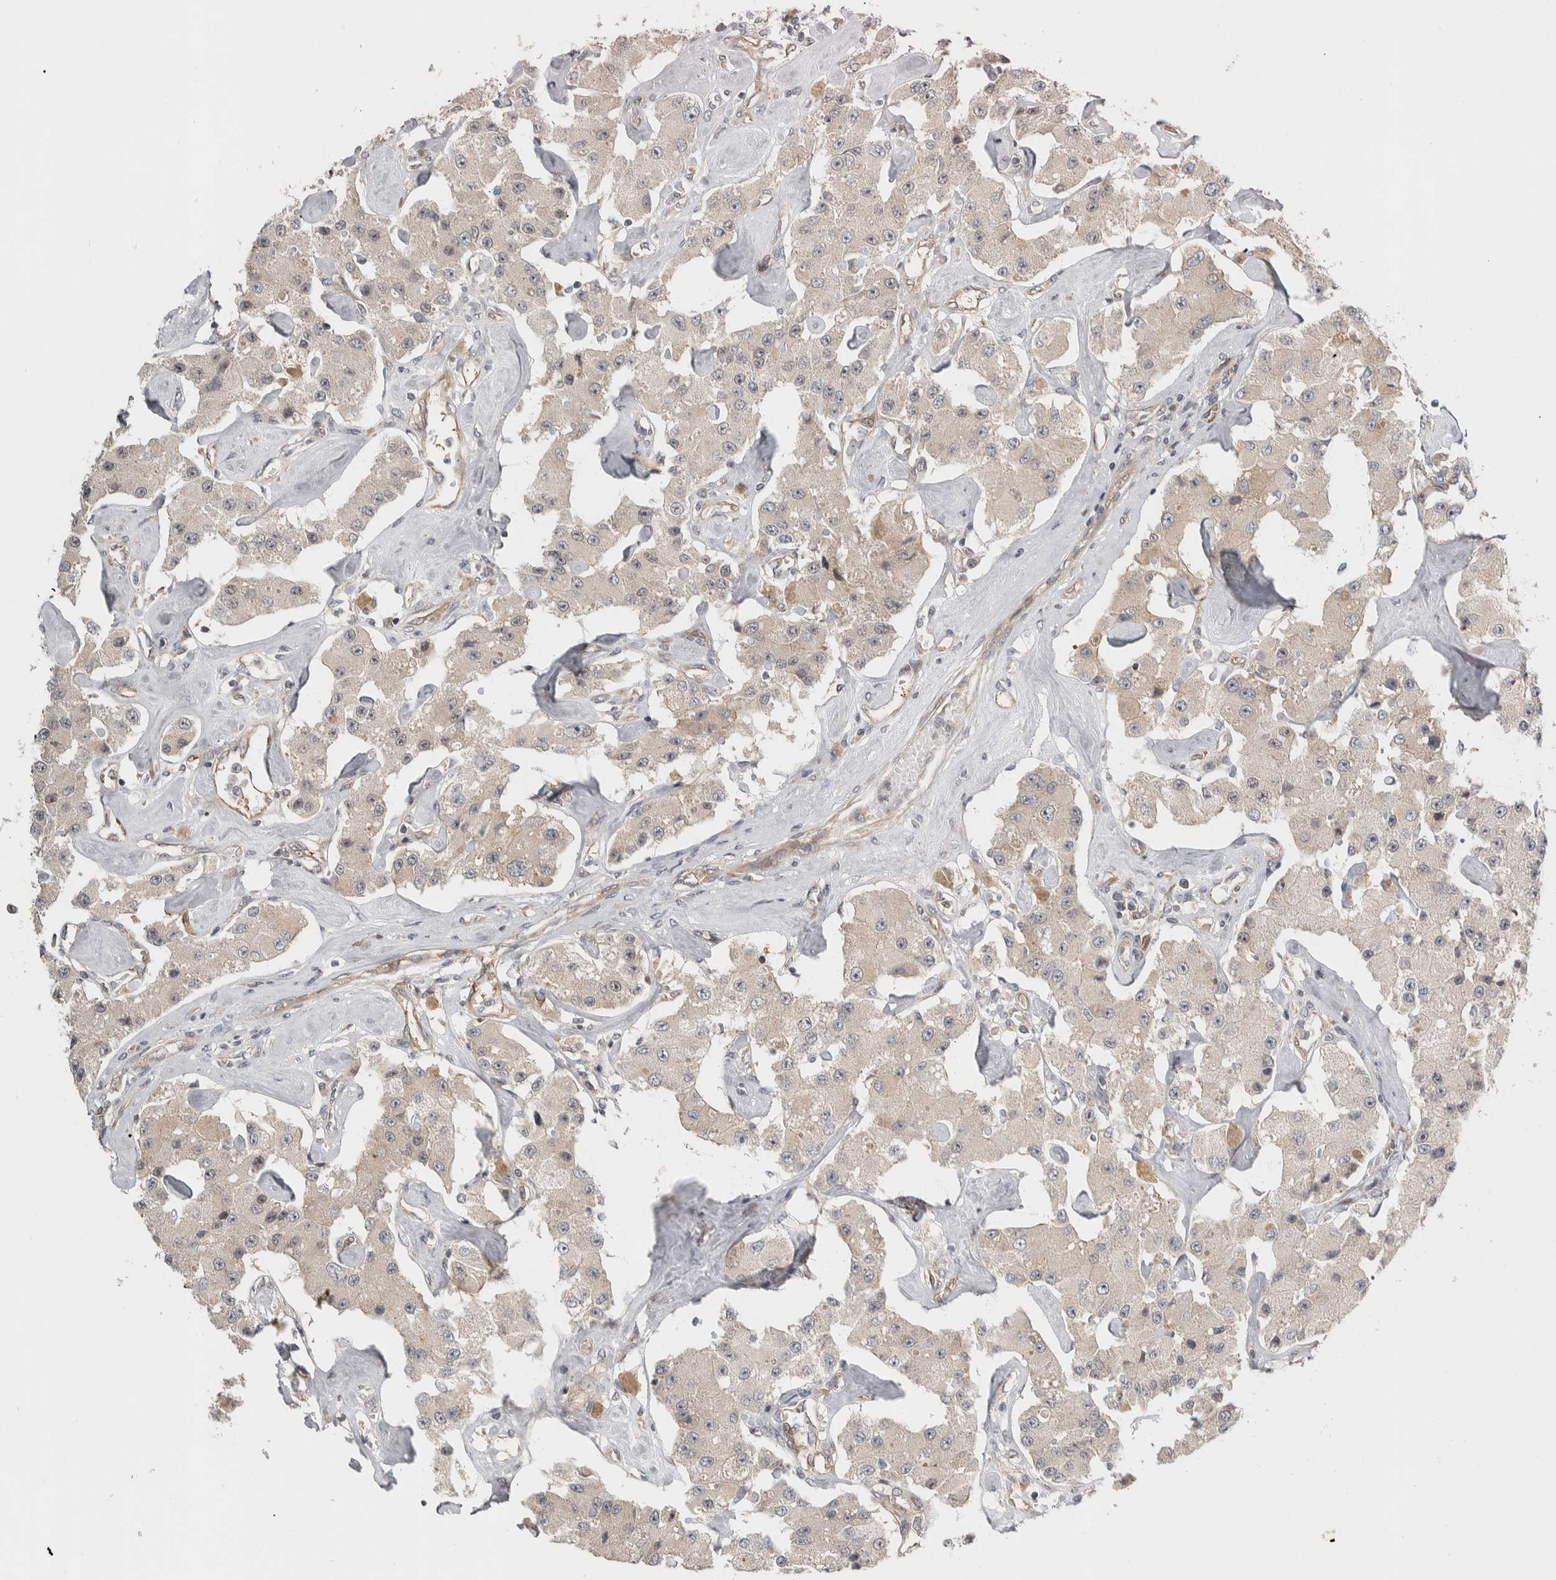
{"staining": {"intensity": "weak", "quantity": "<25%", "location": "cytoplasmic/membranous,nuclear"}, "tissue": "carcinoid", "cell_type": "Tumor cells", "image_type": "cancer", "snomed": [{"axis": "morphology", "description": "Carcinoid, malignant, NOS"}, {"axis": "topography", "description": "Pancreas"}], "caption": "Carcinoid (malignant) was stained to show a protein in brown. There is no significant positivity in tumor cells.", "gene": "TBC1D31", "patient": {"sex": "male", "age": 41}}